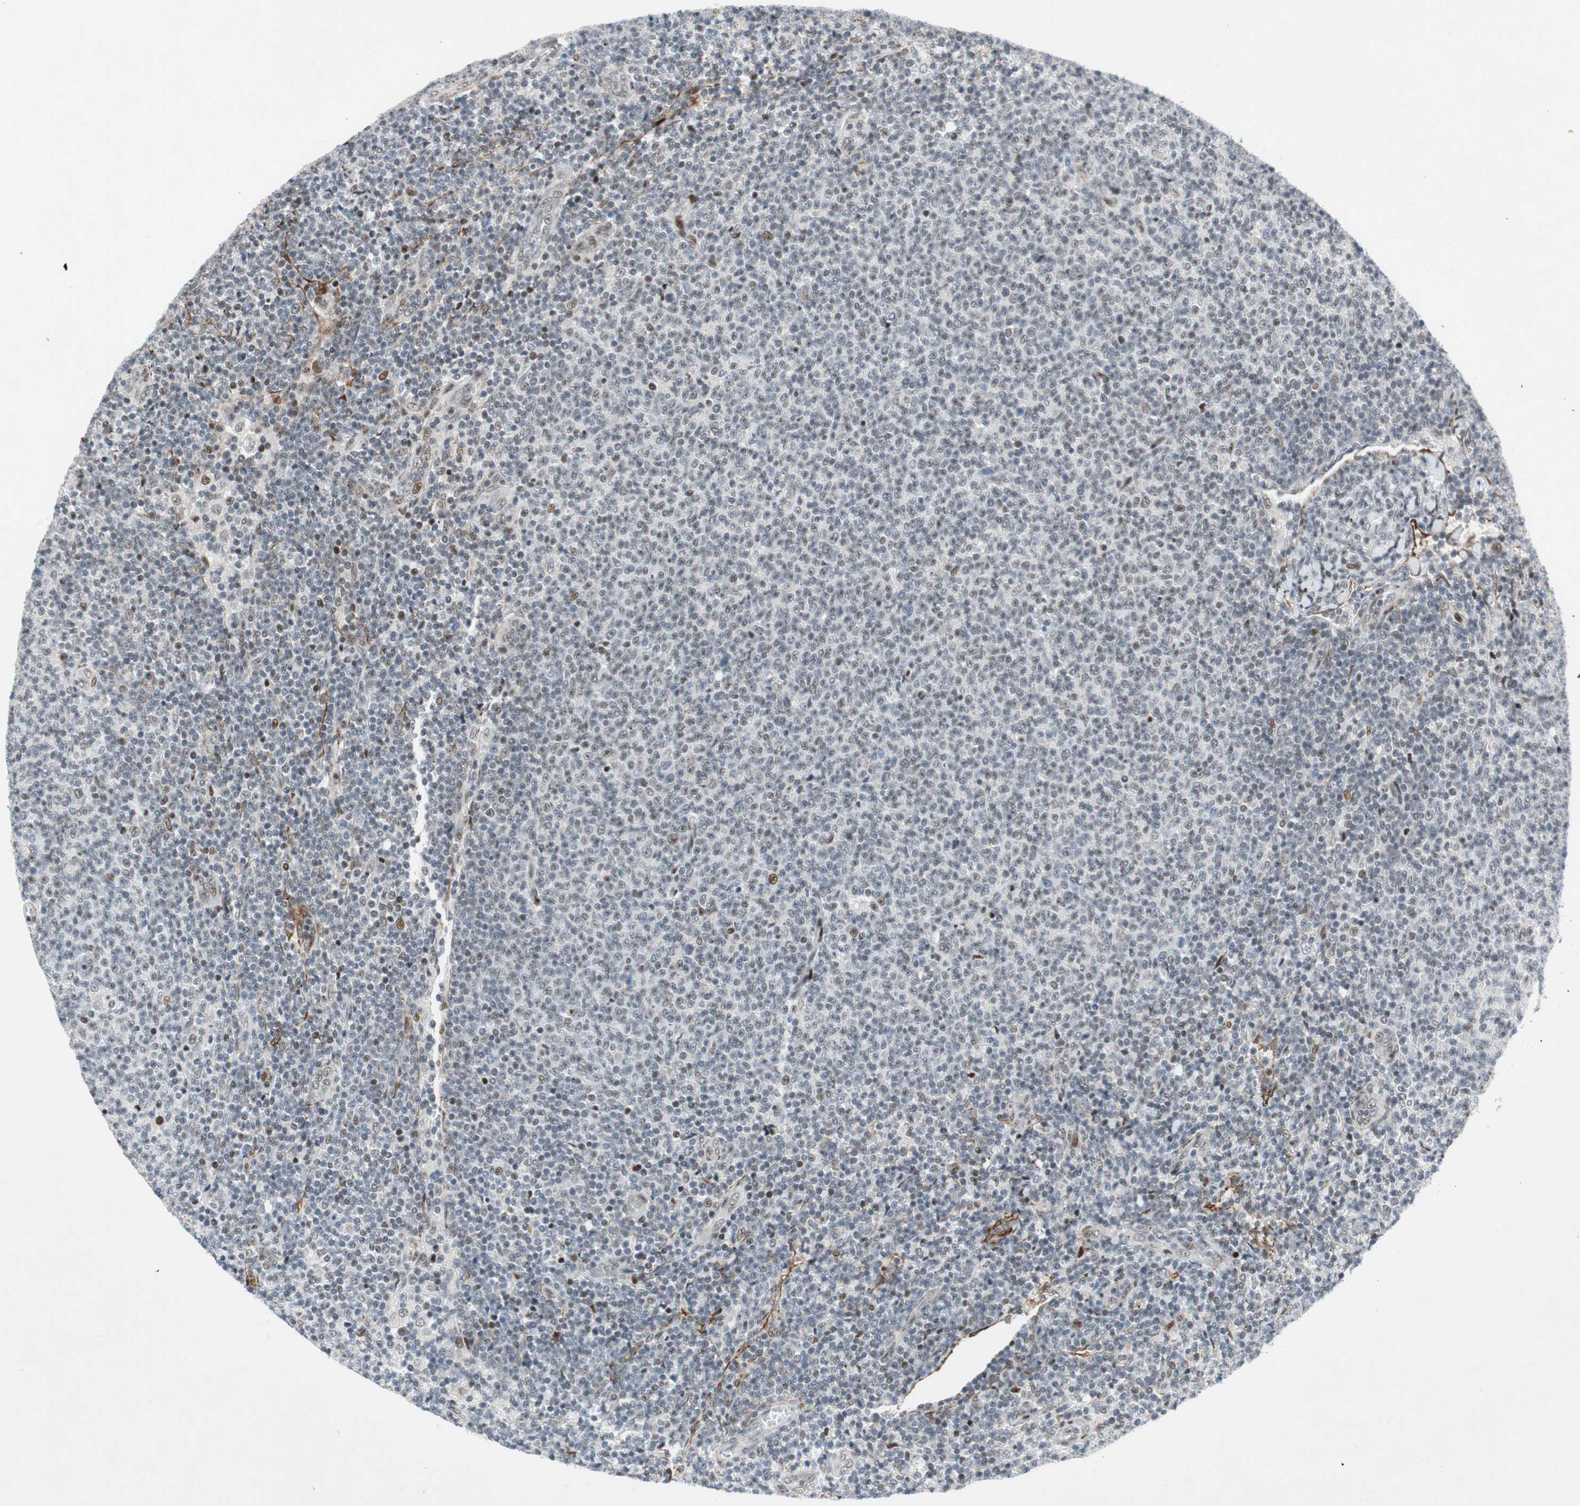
{"staining": {"intensity": "moderate", "quantity": "<25%", "location": "nuclear"}, "tissue": "lymphoma", "cell_type": "Tumor cells", "image_type": "cancer", "snomed": [{"axis": "morphology", "description": "Malignant lymphoma, non-Hodgkin's type, Low grade"}, {"axis": "topography", "description": "Lymph node"}], "caption": "Immunohistochemical staining of malignant lymphoma, non-Hodgkin's type (low-grade) displays low levels of moderate nuclear staining in about <25% of tumor cells. The protein is stained brown, and the nuclei are stained in blue (DAB (3,3'-diaminobenzidine) IHC with brightfield microscopy, high magnification).", "gene": "FBXO44", "patient": {"sex": "male", "age": 66}}